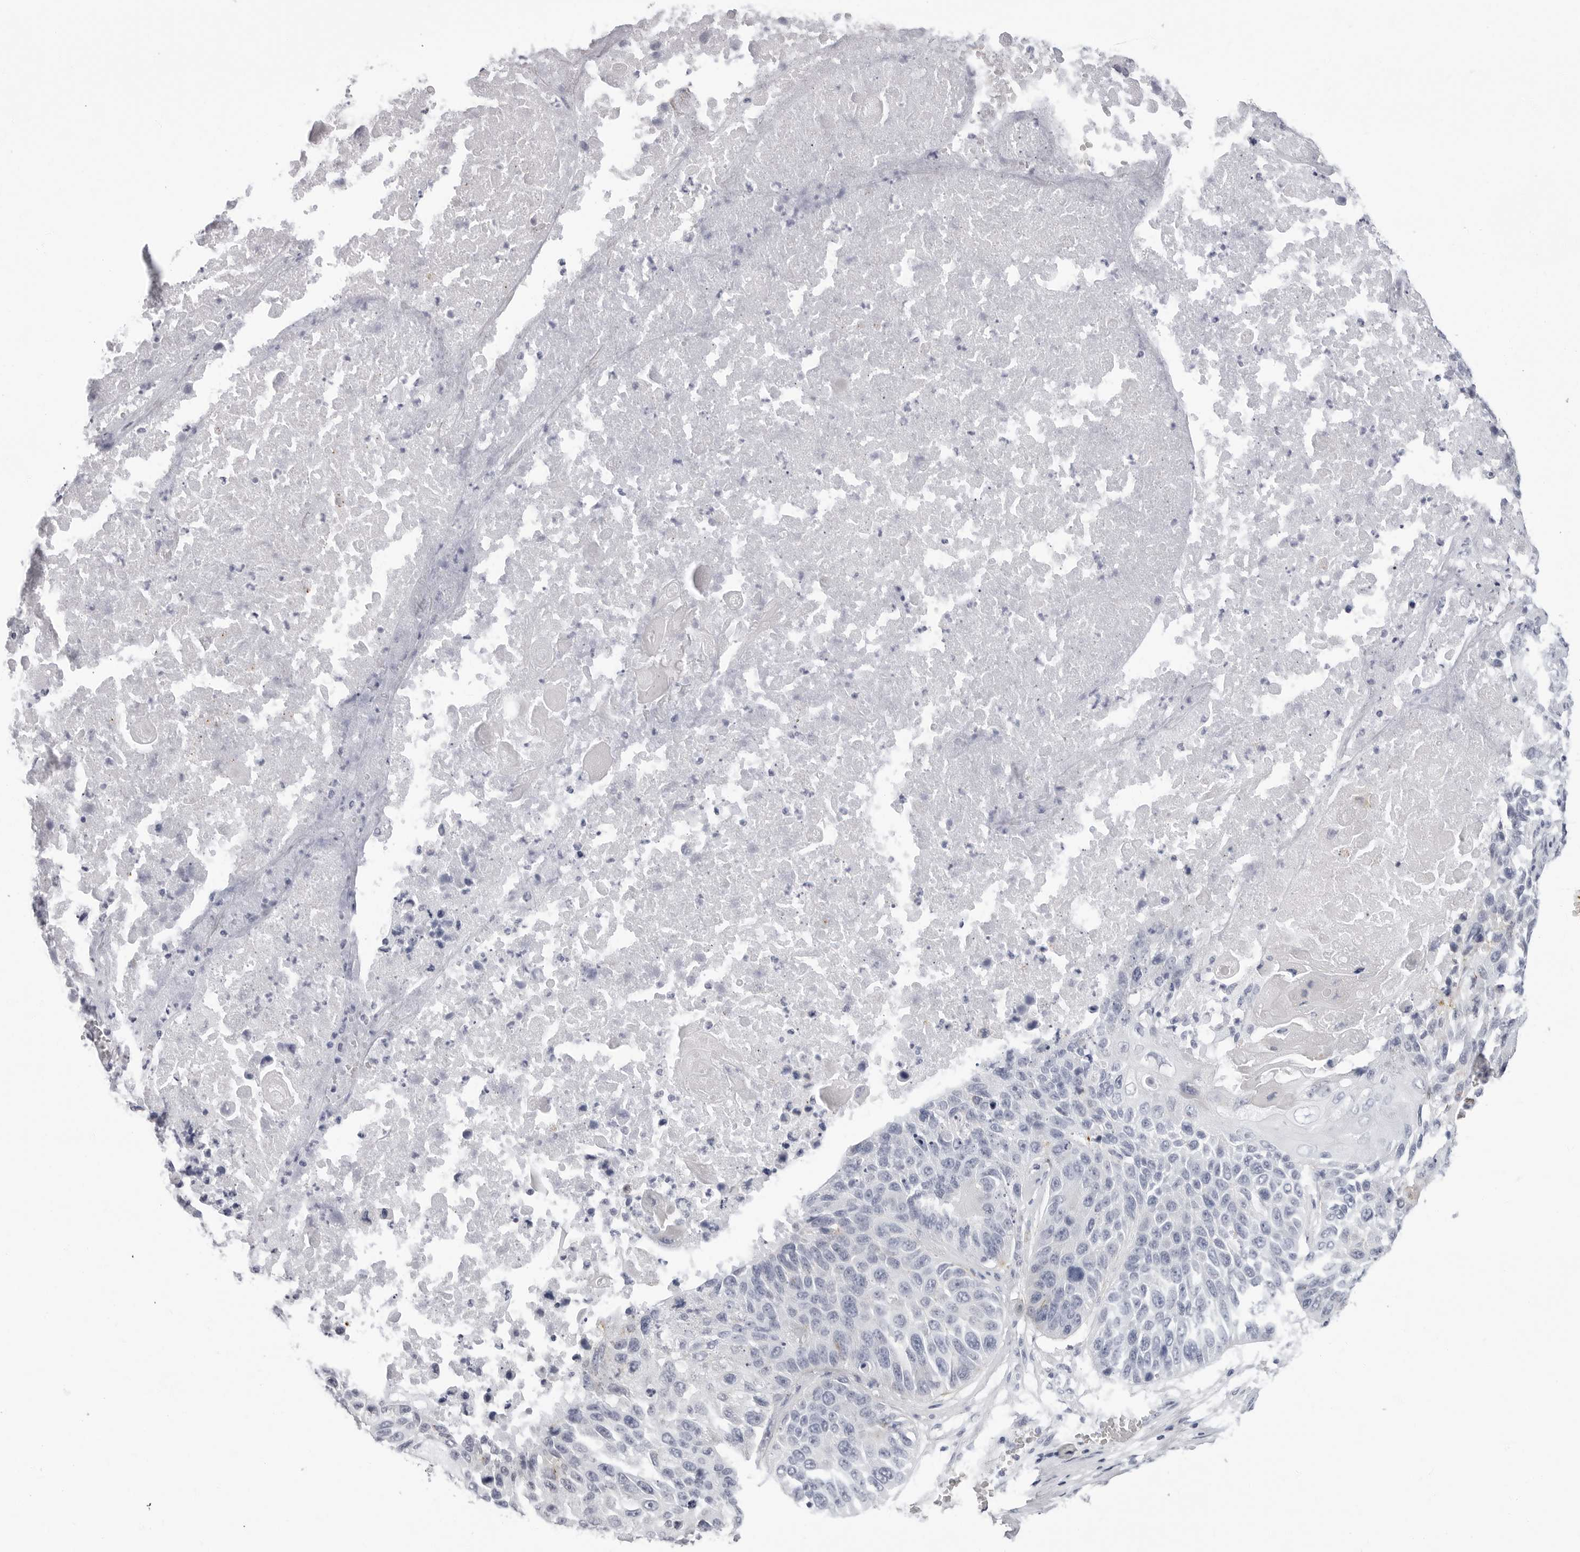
{"staining": {"intensity": "negative", "quantity": "none", "location": "none"}, "tissue": "lung cancer", "cell_type": "Tumor cells", "image_type": "cancer", "snomed": [{"axis": "morphology", "description": "Squamous cell carcinoma, NOS"}, {"axis": "topography", "description": "Lung"}], "caption": "Protein analysis of lung cancer exhibits no significant expression in tumor cells.", "gene": "ERICH3", "patient": {"sex": "male", "age": 61}}